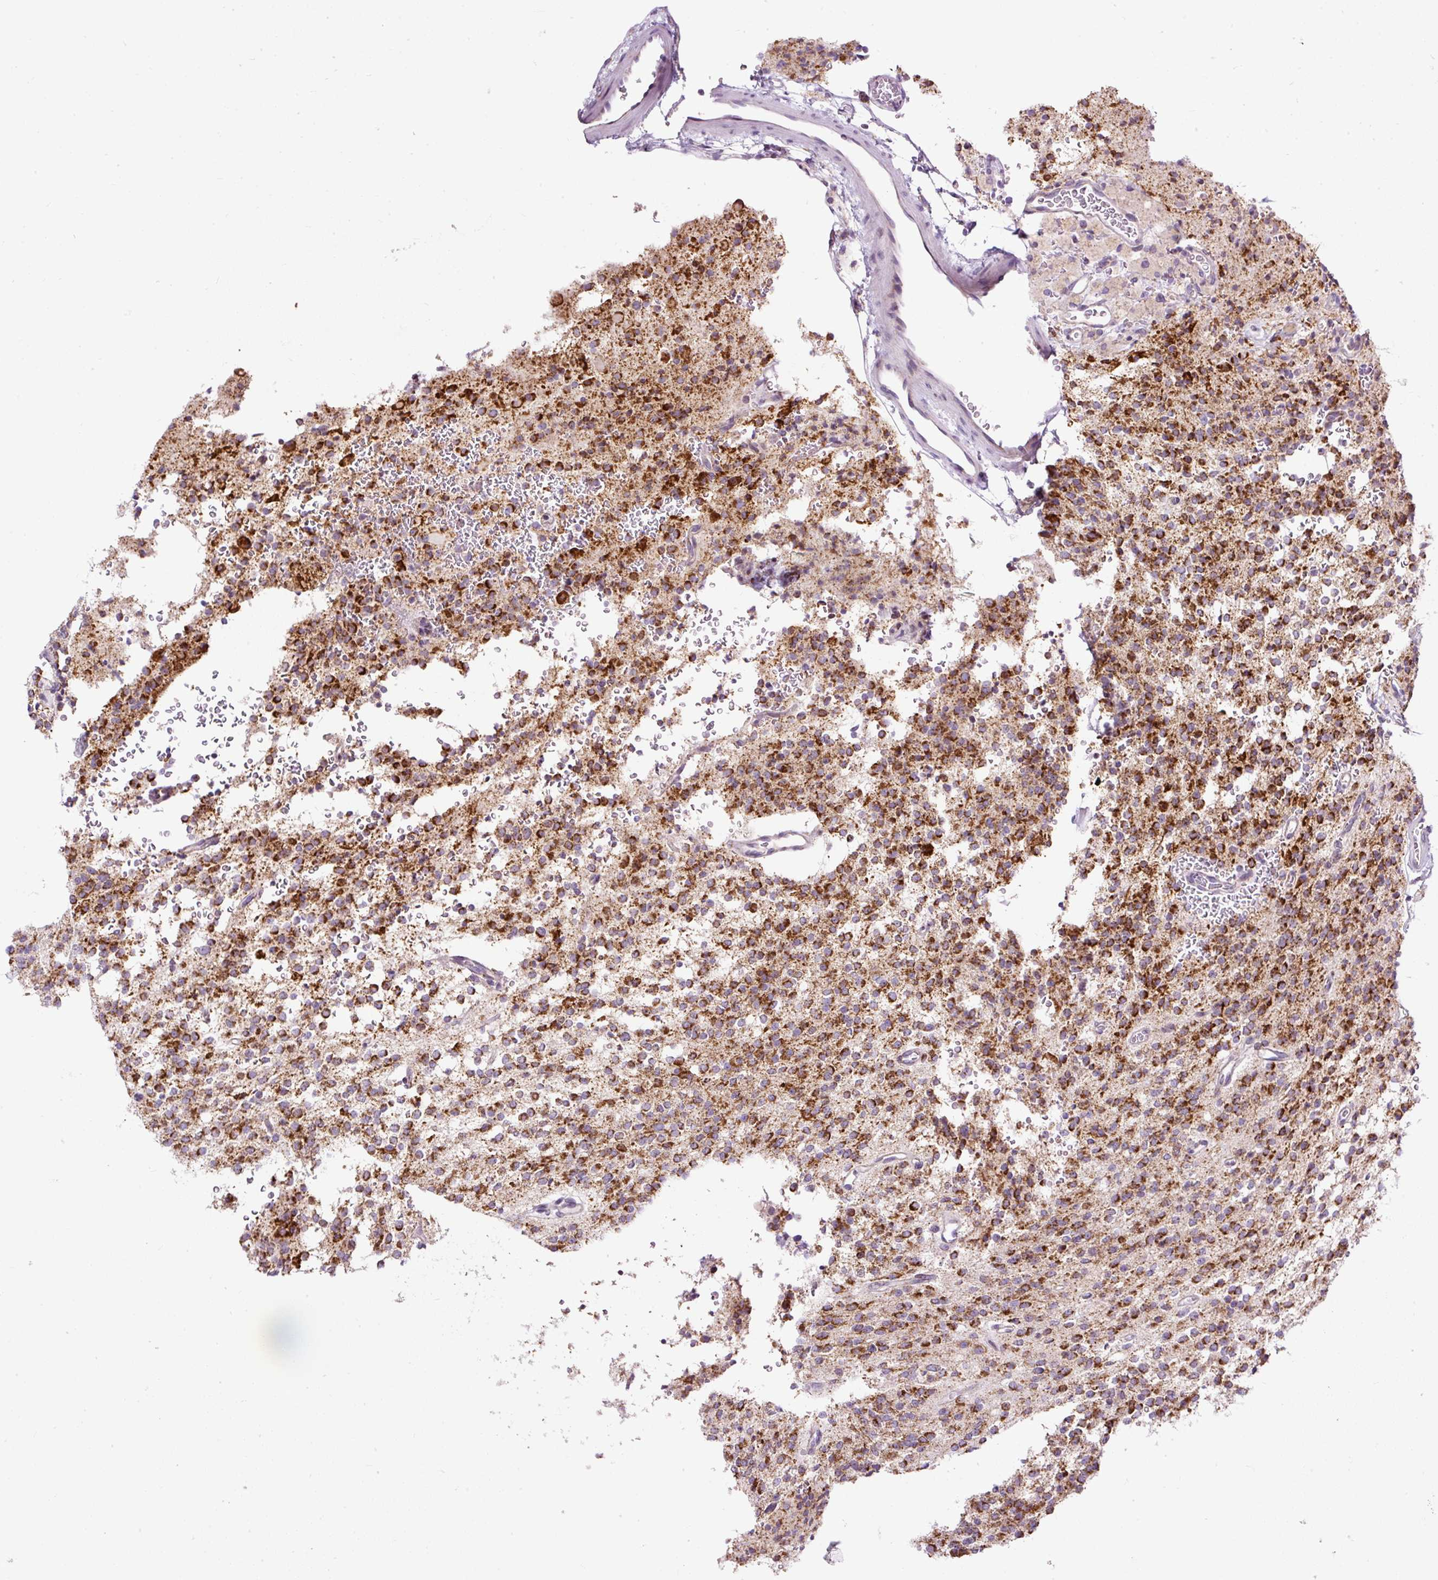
{"staining": {"intensity": "strong", "quantity": "25%-75%", "location": "cytoplasmic/membranous"}, "tissue": "glioma", "cell_type": "Tumor cells", "image_type": "cancer", "snomed": [{"axis": "morphology", "description": "Glioma, malignant, High grade"}, {"axis": "topography", "description": "Brain"}], "caption": "Approximately 25%-75% of tumor cells in human malignant glioma (high-grade) demonstrate strong cytoplasmic/membranous protein positivity as visualized by brown immunohistochemical staining.", "gene": "FMC1", "patient": {"sex": "male", "age": 34}}